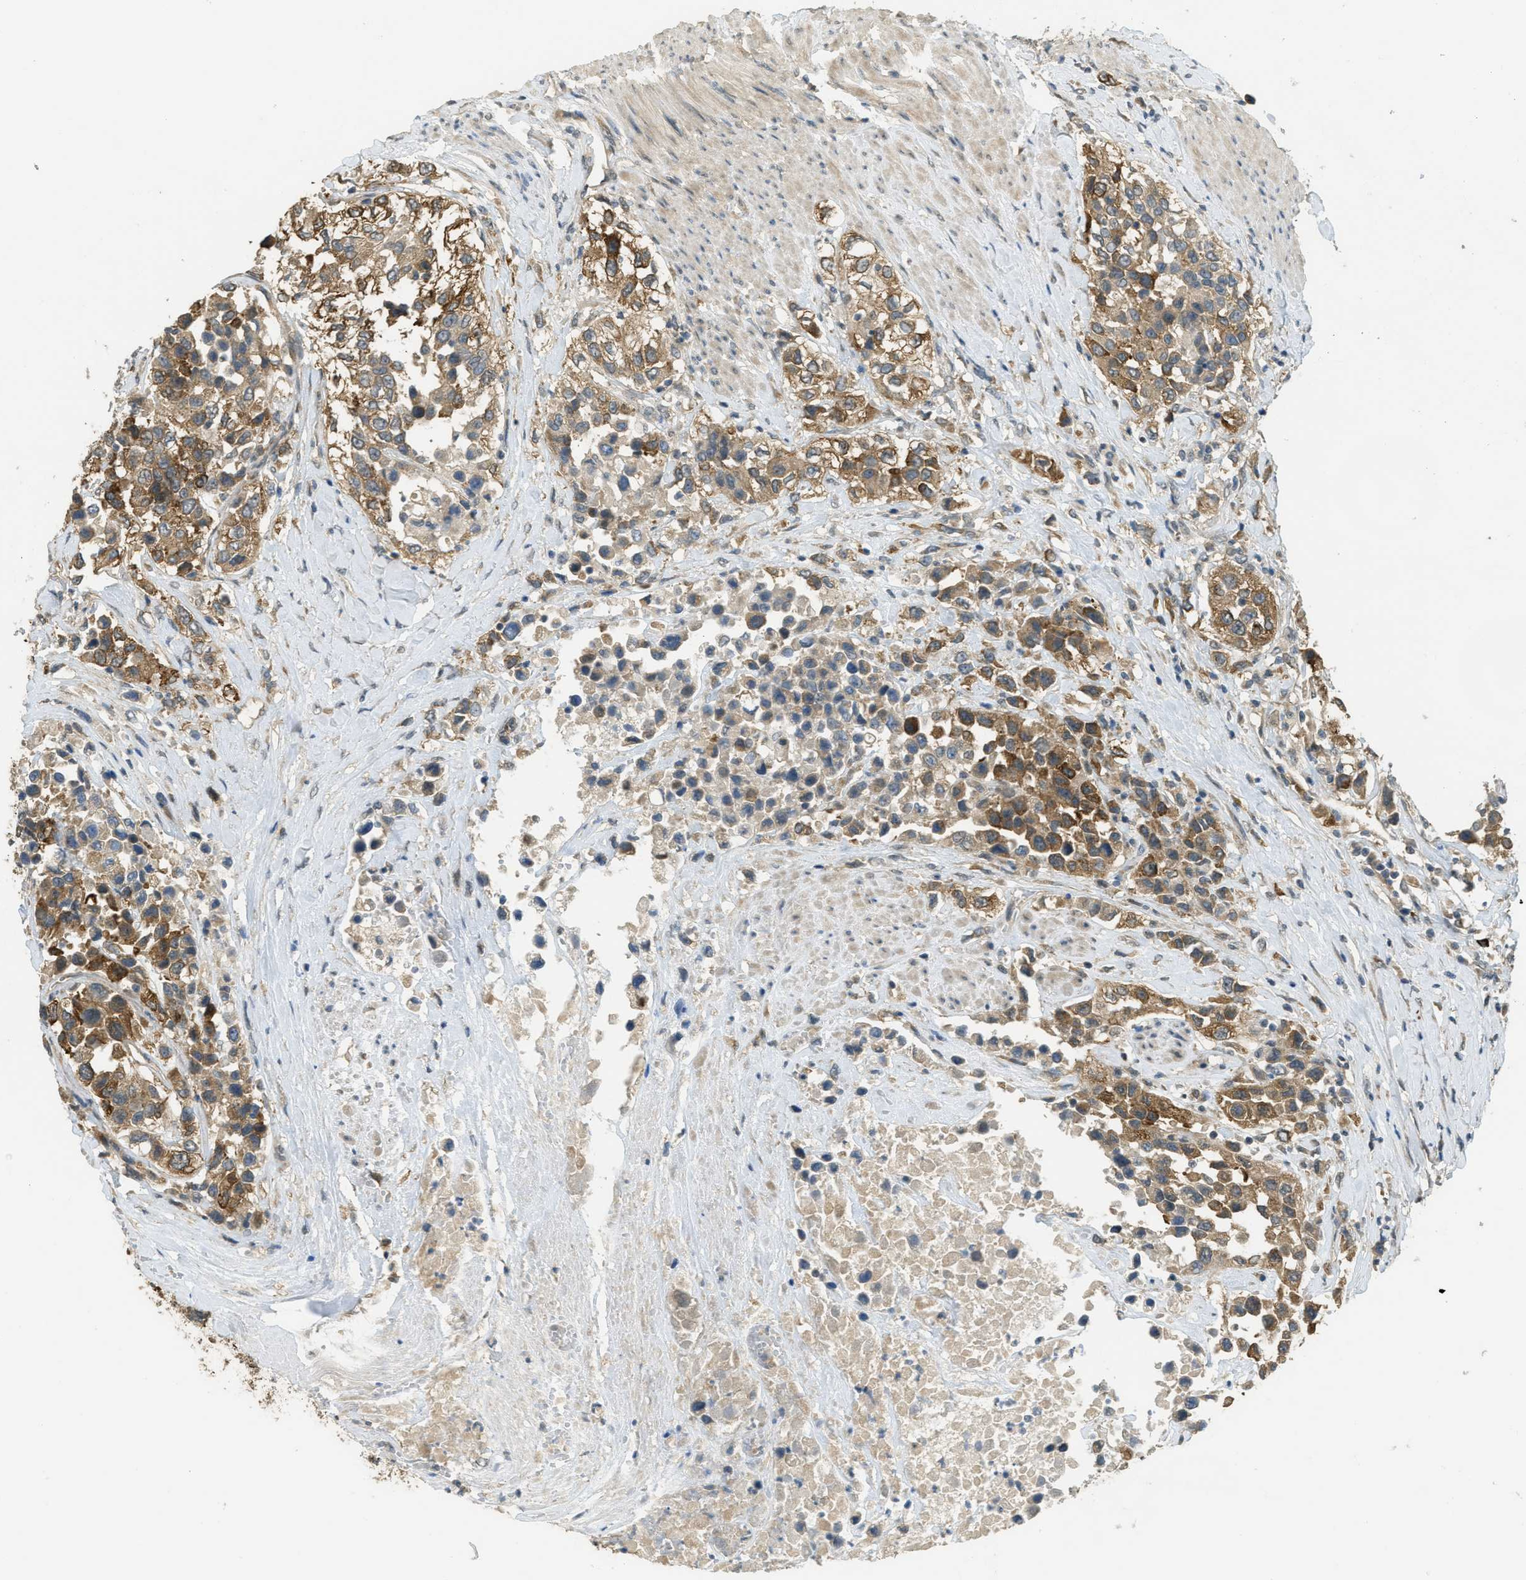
{"staining": {"intensity": "strong", "quantity": "25%-75%", "location": "cytoplasmic/membranous"}, "tissue": "urothelial cancer", "cell_type": "Tumor cells", "image_type": "cancer", "snomed": [{"axis": "morphology", "description": "Urothelial carcinoma, High grade"}, {"axis": "topography", "description": "Urinary bladder"}], "caption": "Immunohistochemistry (IHC) histopathology image of neoplastic tissue: urothelial carcinoma (high-grade) stained using IHC shows high levels of strong protein expression localized specifically in the cytoplasmic/membranous of tumor cells, appearing as a cytoplasmic/membranous brown color.", "gene": "IGF2BP2", "patient": {"sex": "female", "age": 80}}